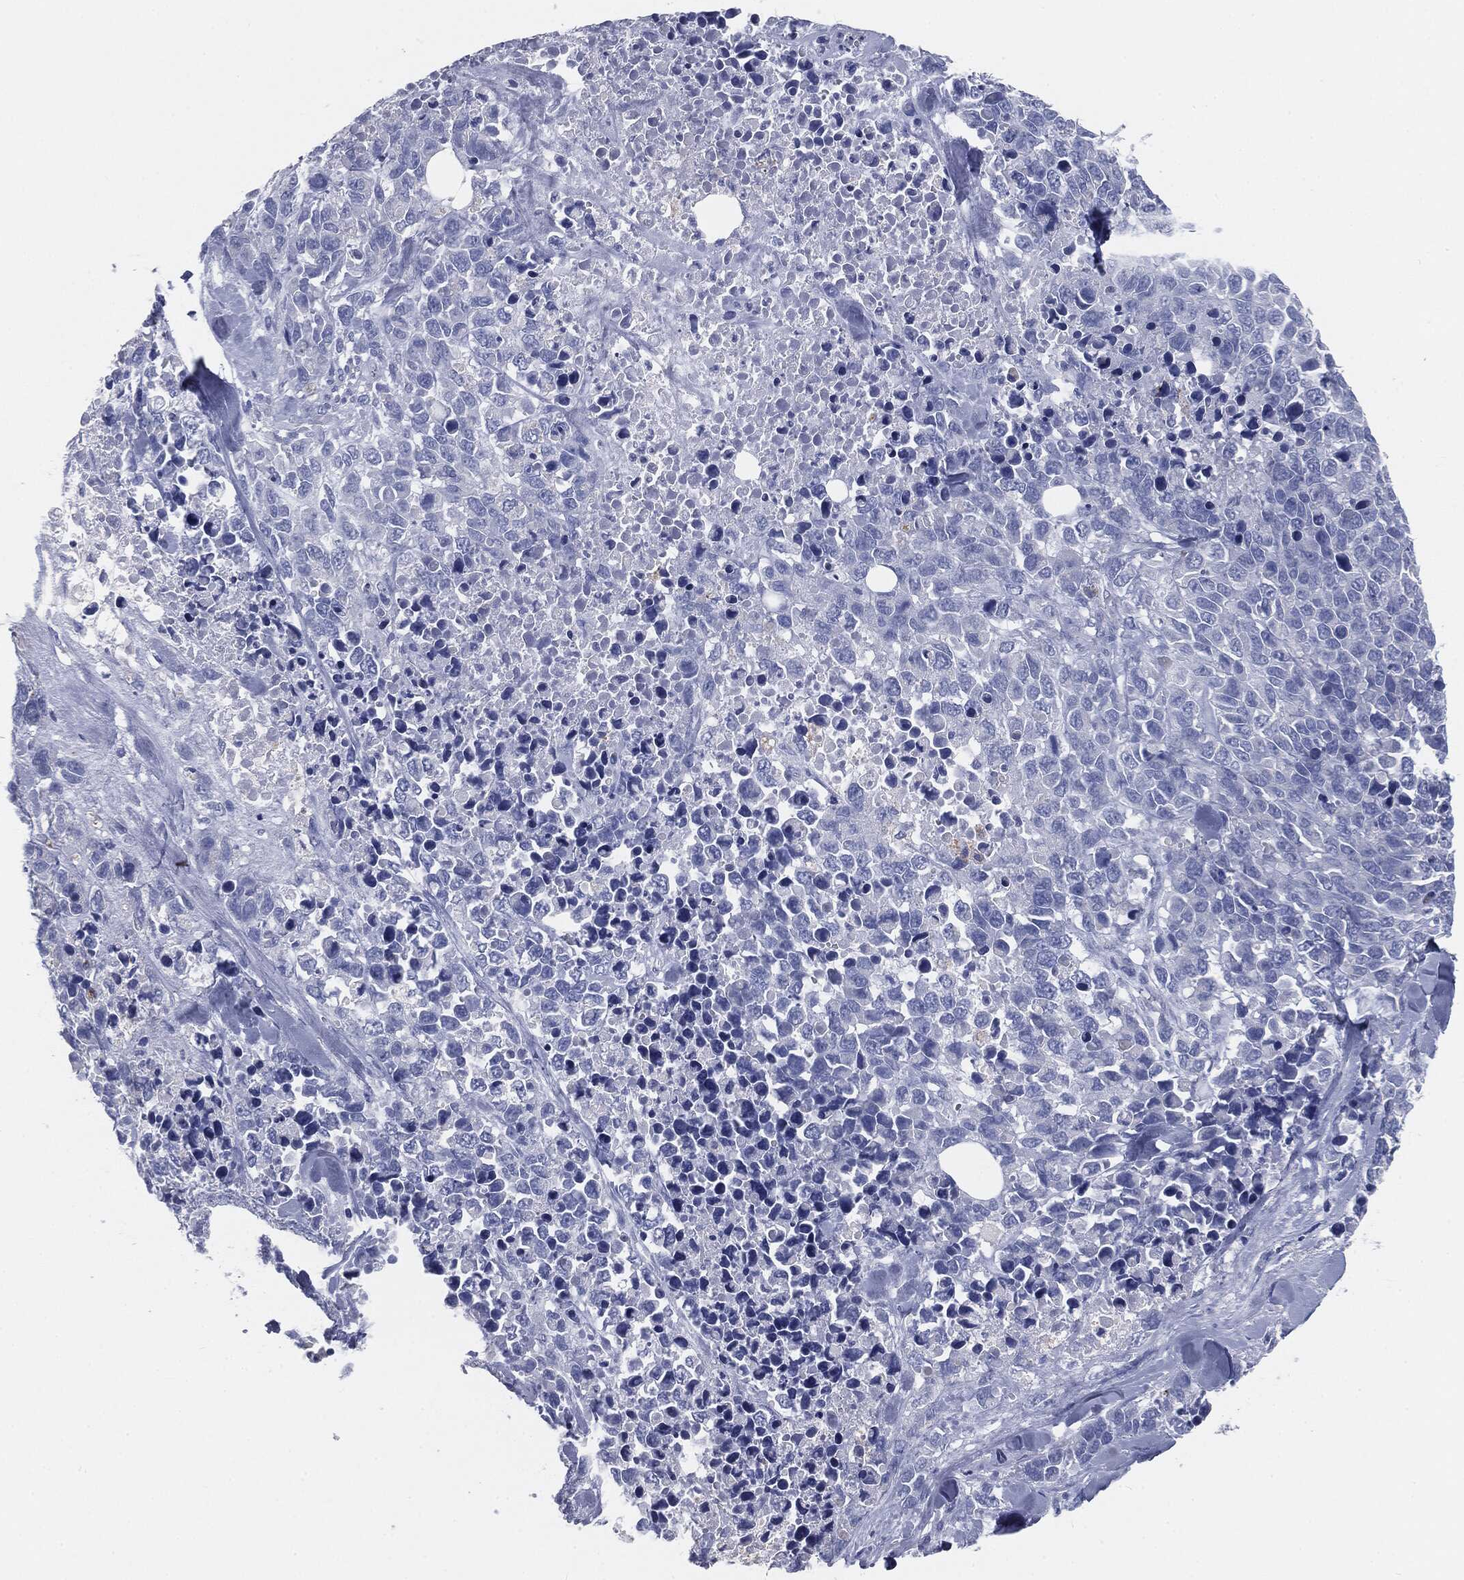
{"staining": {"intensity": "negative", "quantity": "none", "location": "none"}, "tissue": "melanoma", "cell_type": "Tumor cells", "image_type": "cancer", "snomed": [{"axis": "morphology", "description": "Malignant melanoma, Metastatic site"}, {"axis": "topography", "description": "Skin"}], "caption": "IHC of melanoma reveals no staining in tumor cells.", "gene": "CAV3", "patient": {"sex": "male", "age": 84}}